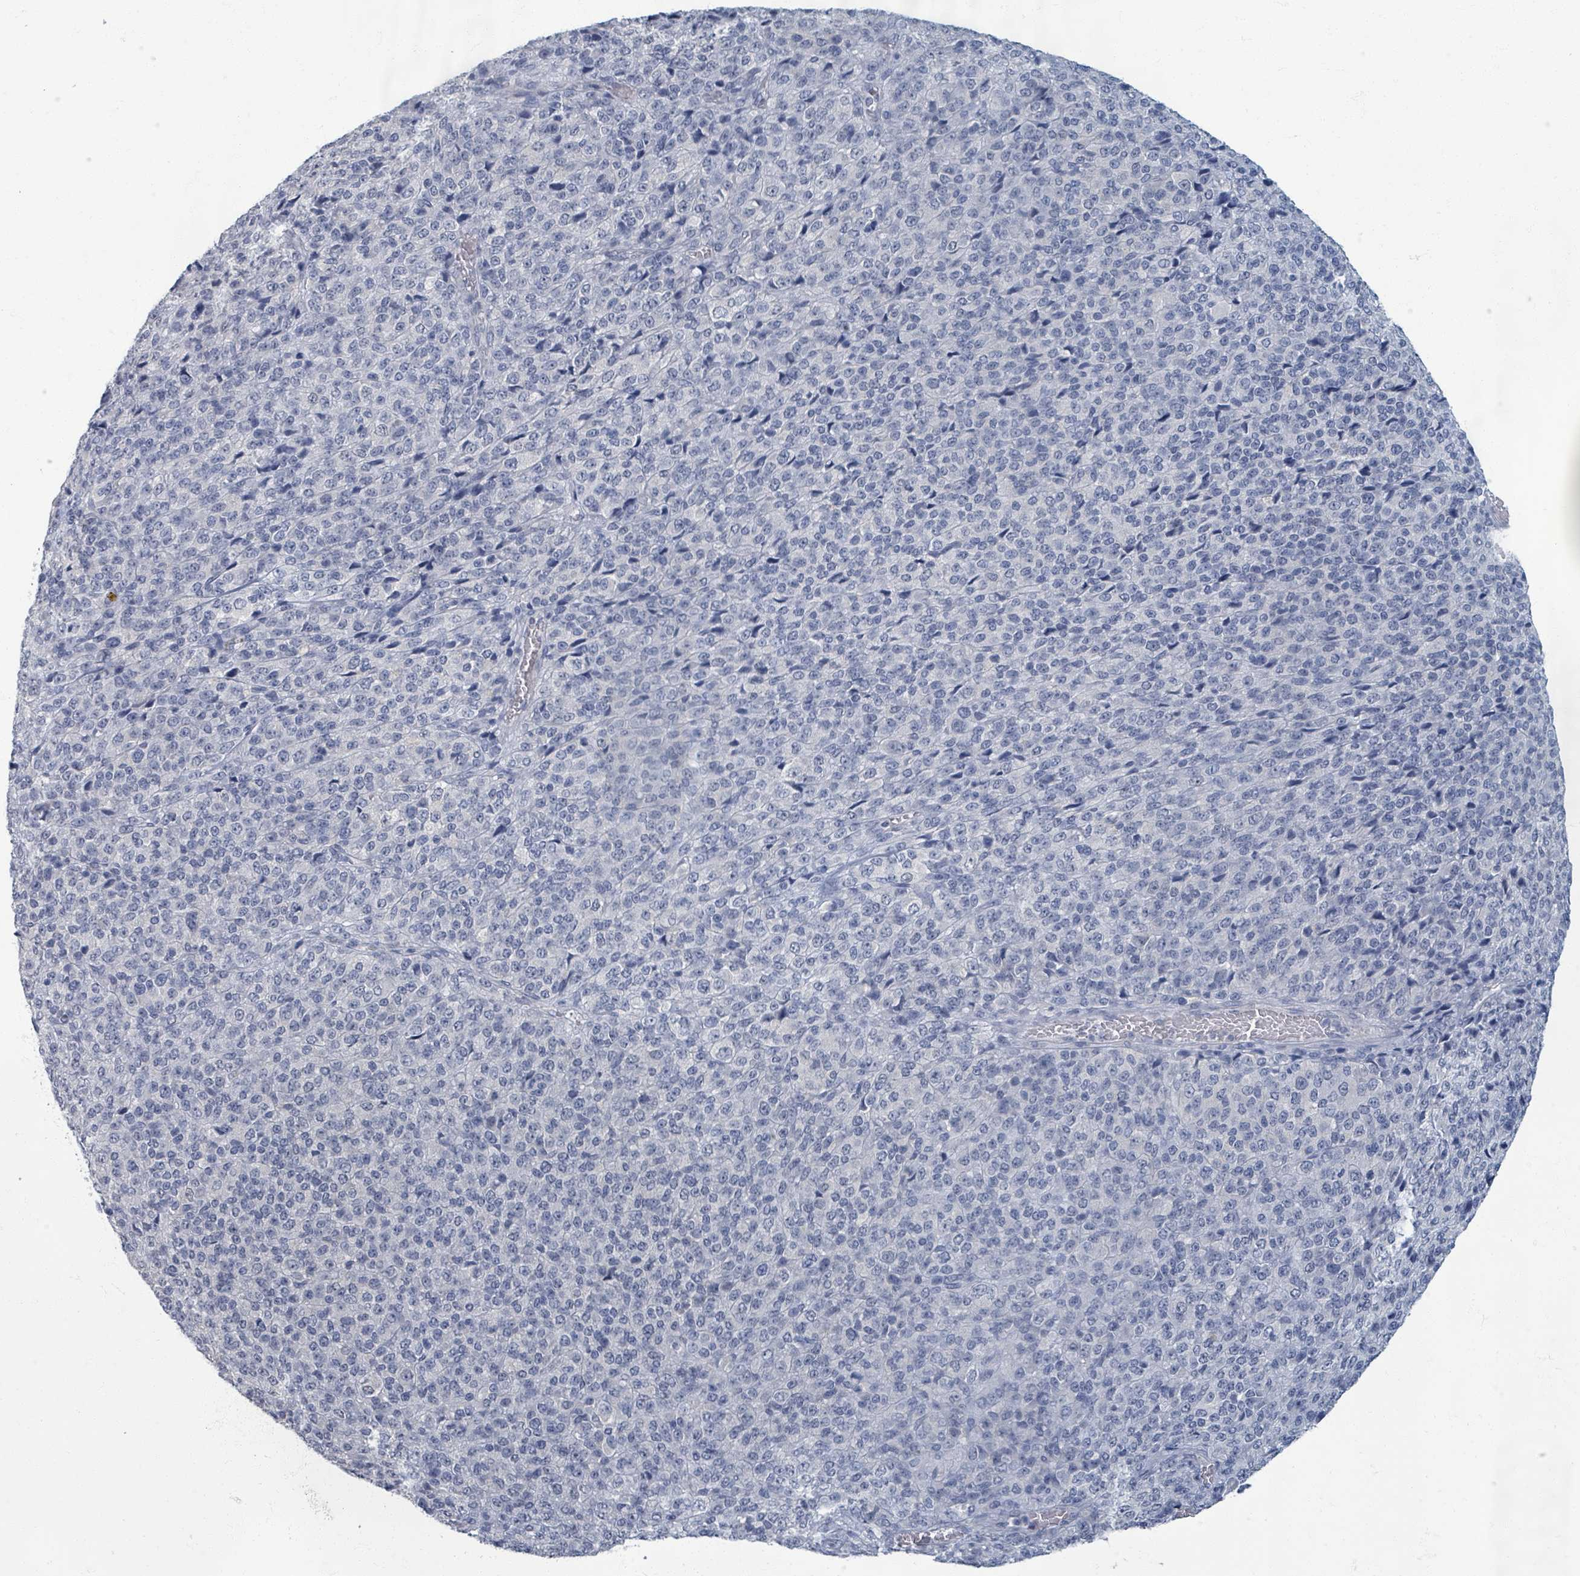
{"staining": {"intensity": "negative", "quantity": "none", "location": "none"}, "tissue": "melanoma", "cell_type": "Tumor cells", "image_type": "cancer", "snomed": [{"axis": "morphology", "description": "Malignant melanoma, Metastatic site"}, {"axis": "topography", "description": "Brain"}], "caption": "Tumor cells show no significant protein staining in malignant melanoma (metastatic site).", "gene": "WNT11", "patient": {"sex": "female", "age": 56}}